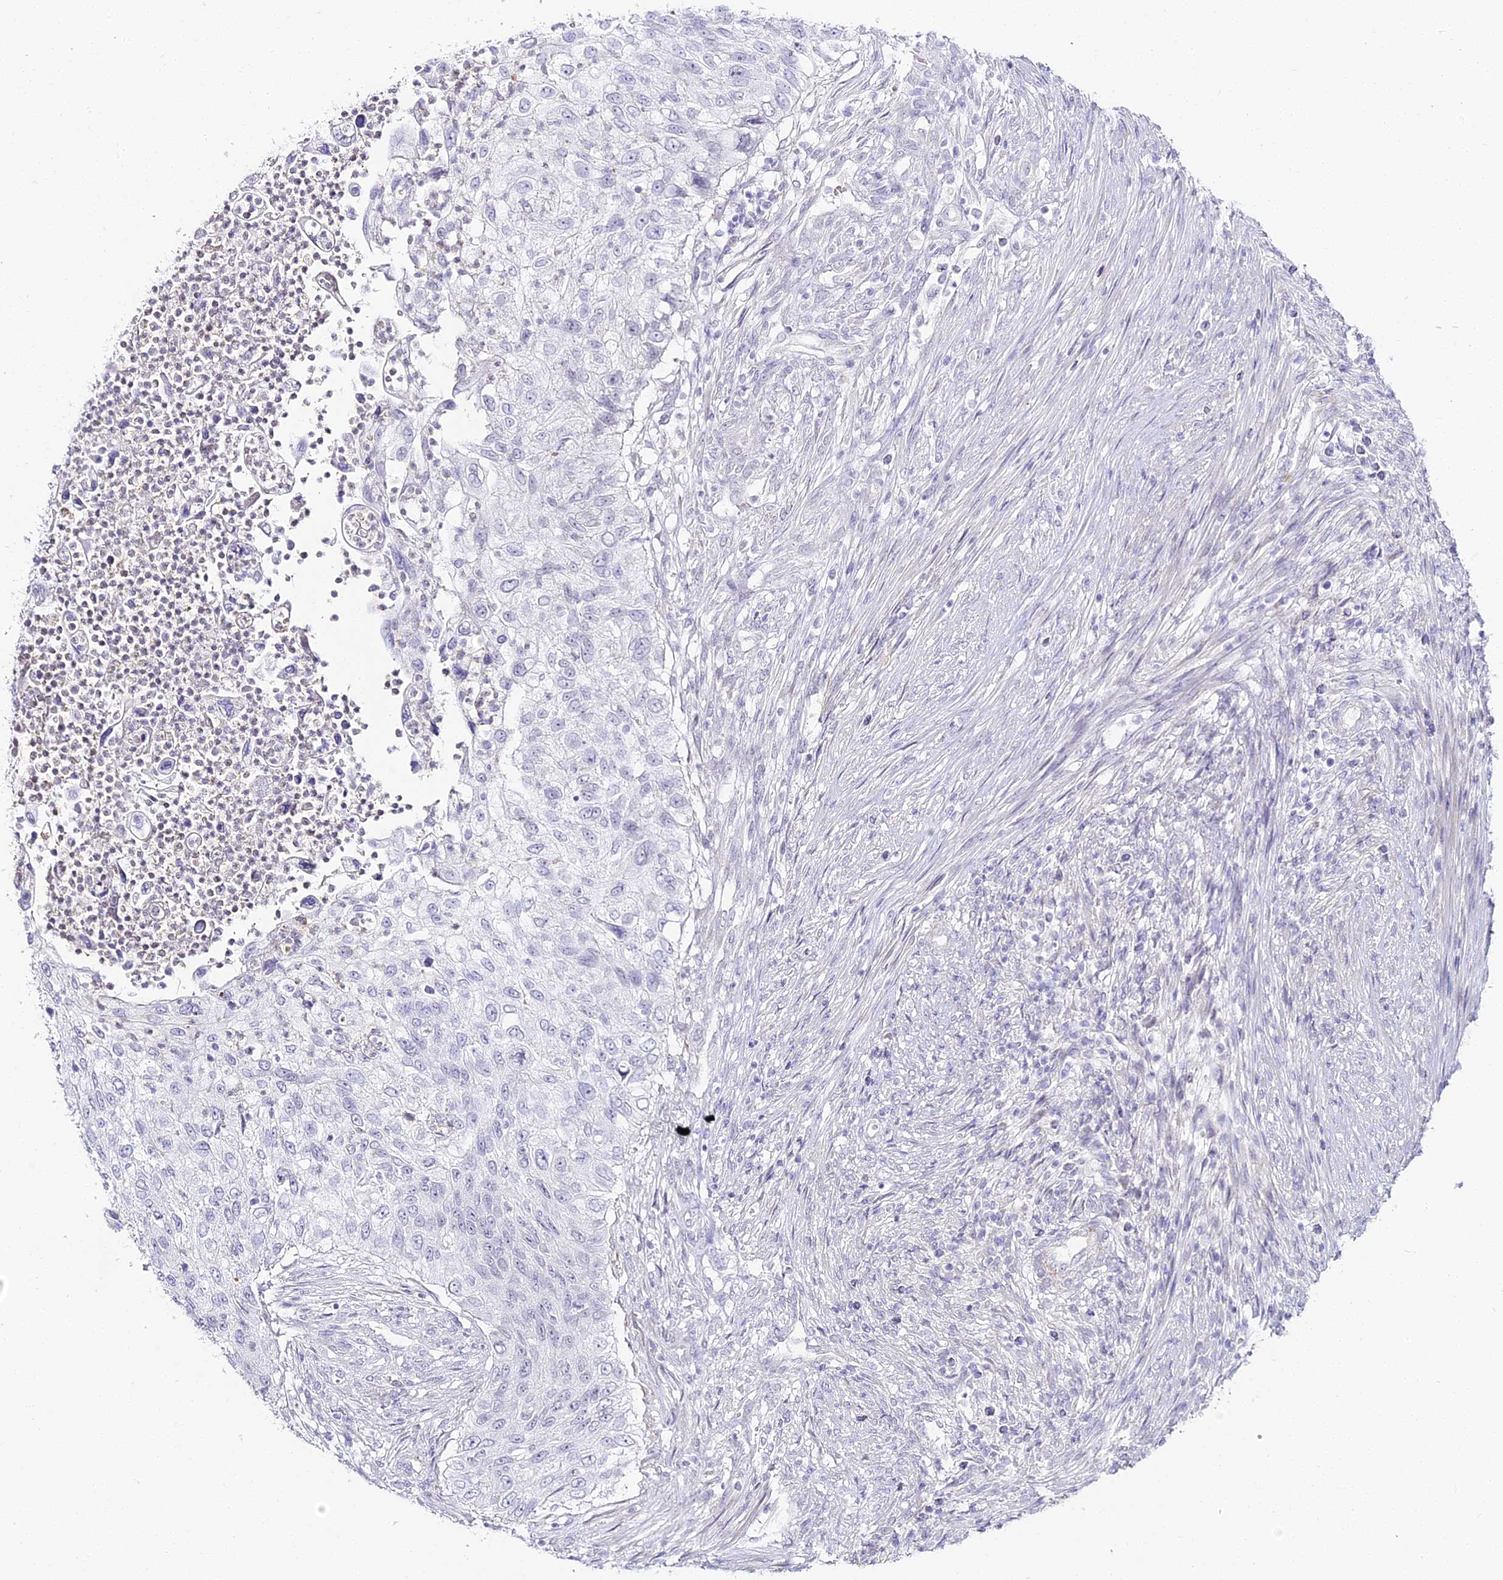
{"staining": {"intensity": "negative", "quantity": "none", "location": "none"}, "tissue": "urothelial cancer", "cell_type": "Tumor cells", "image_type": "cancer", "snomed": [{"axis": "morphology", "description": "Urothelial carcinoma, High grade"}, {"axis": "topography", "description": "Urinary bladder"}], "caption": "A photomicrograph of high-grade urothelial carcinoma stained for a protein exhibits no brown staining in tumor cells. (Stains: DAB (3,3'-diaminobenzidine) immunohistochemistry (IHC) with hematoxylin counter stain, Microscopy: brightfield microscopy at high magnification).", "gene": "ALPG", "patient": {"sex": "female", "age": 60}}